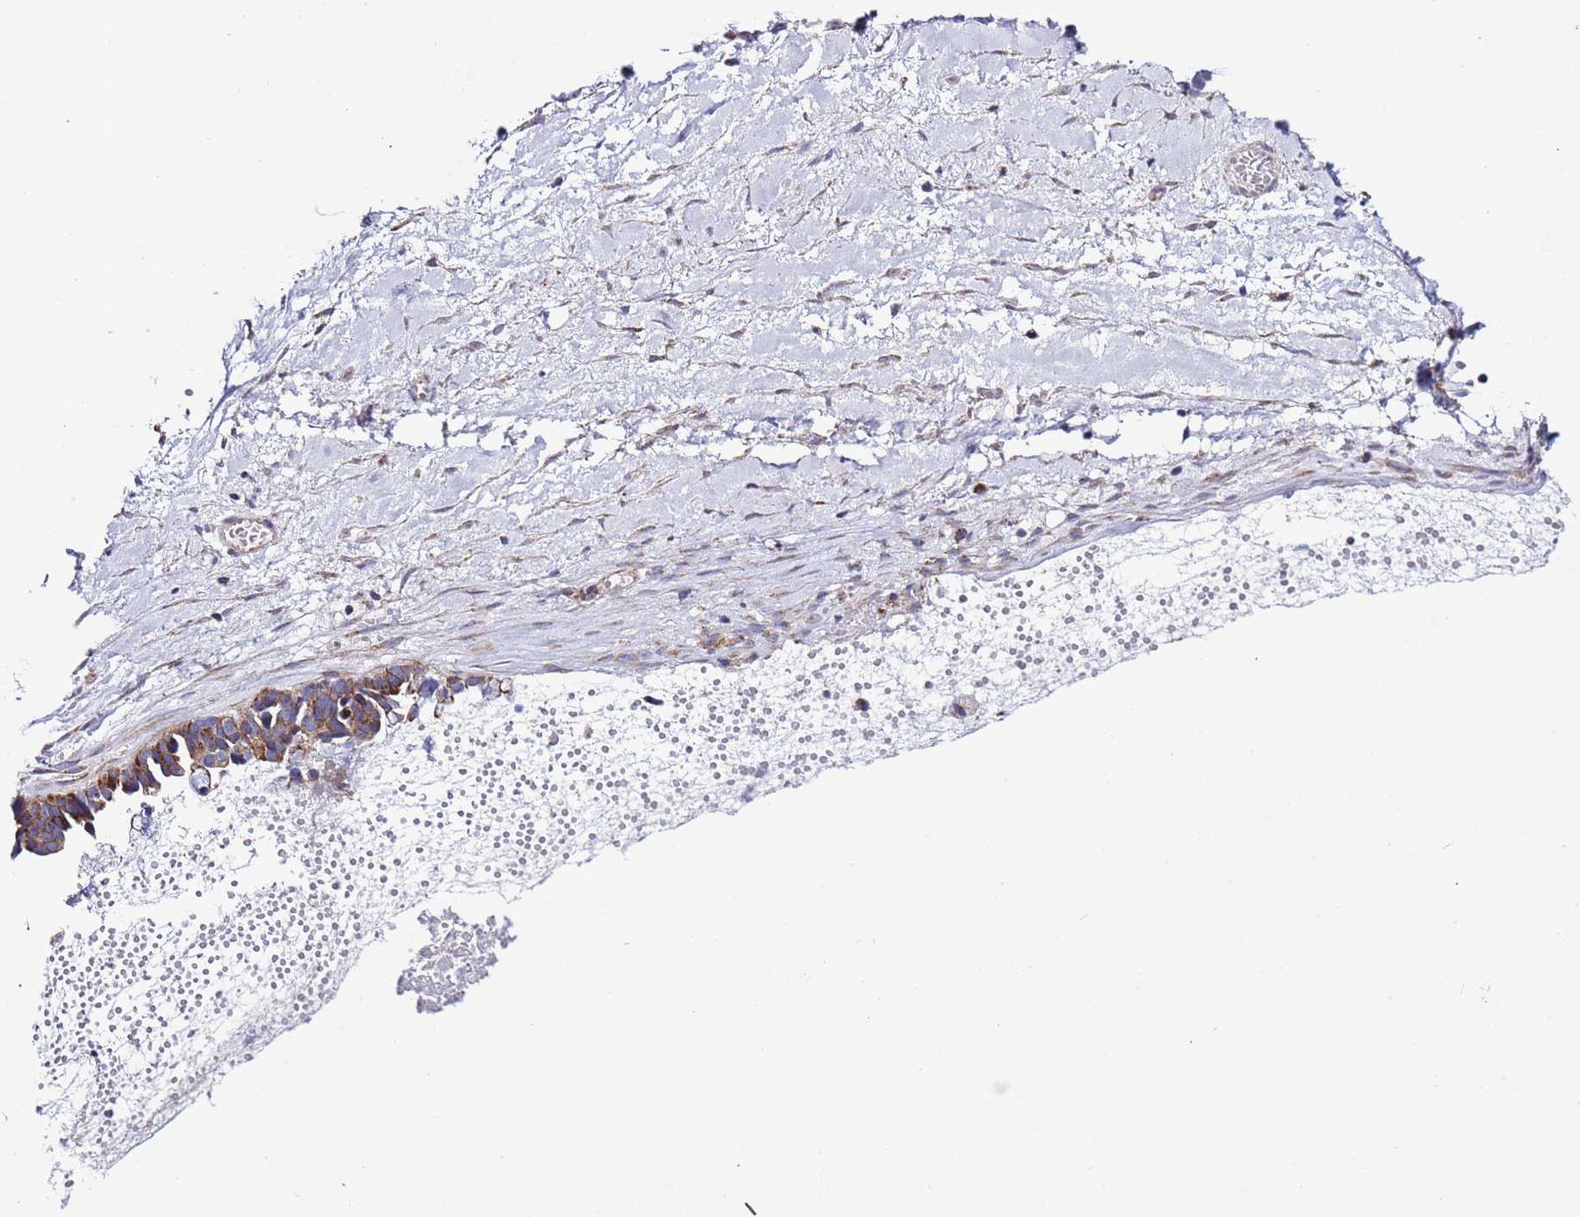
{"staining": {"intensity": "moderate", "quantity": ">75%", "location": "cytoplasmic/membranous"}, "tissue": "ovarian cancer", "cell_type": "Tumor cells", "image_type": "cancer", "snomed": [{"axis": "morphology", "description": "Cystadenocarcinoma, serous, NOS"}, {"axis": "topography", "description": "Ovary"}], "caption": "This is a photomicrograph of immunohistochemistry (IHC) staining of ovarian serous cystadenocarcinoma, which shows moderate staining in the cytoplasmic/membranous of tumor cells.", "gene": "AHI1", "patient": {"sex": "female", "age": 54}}